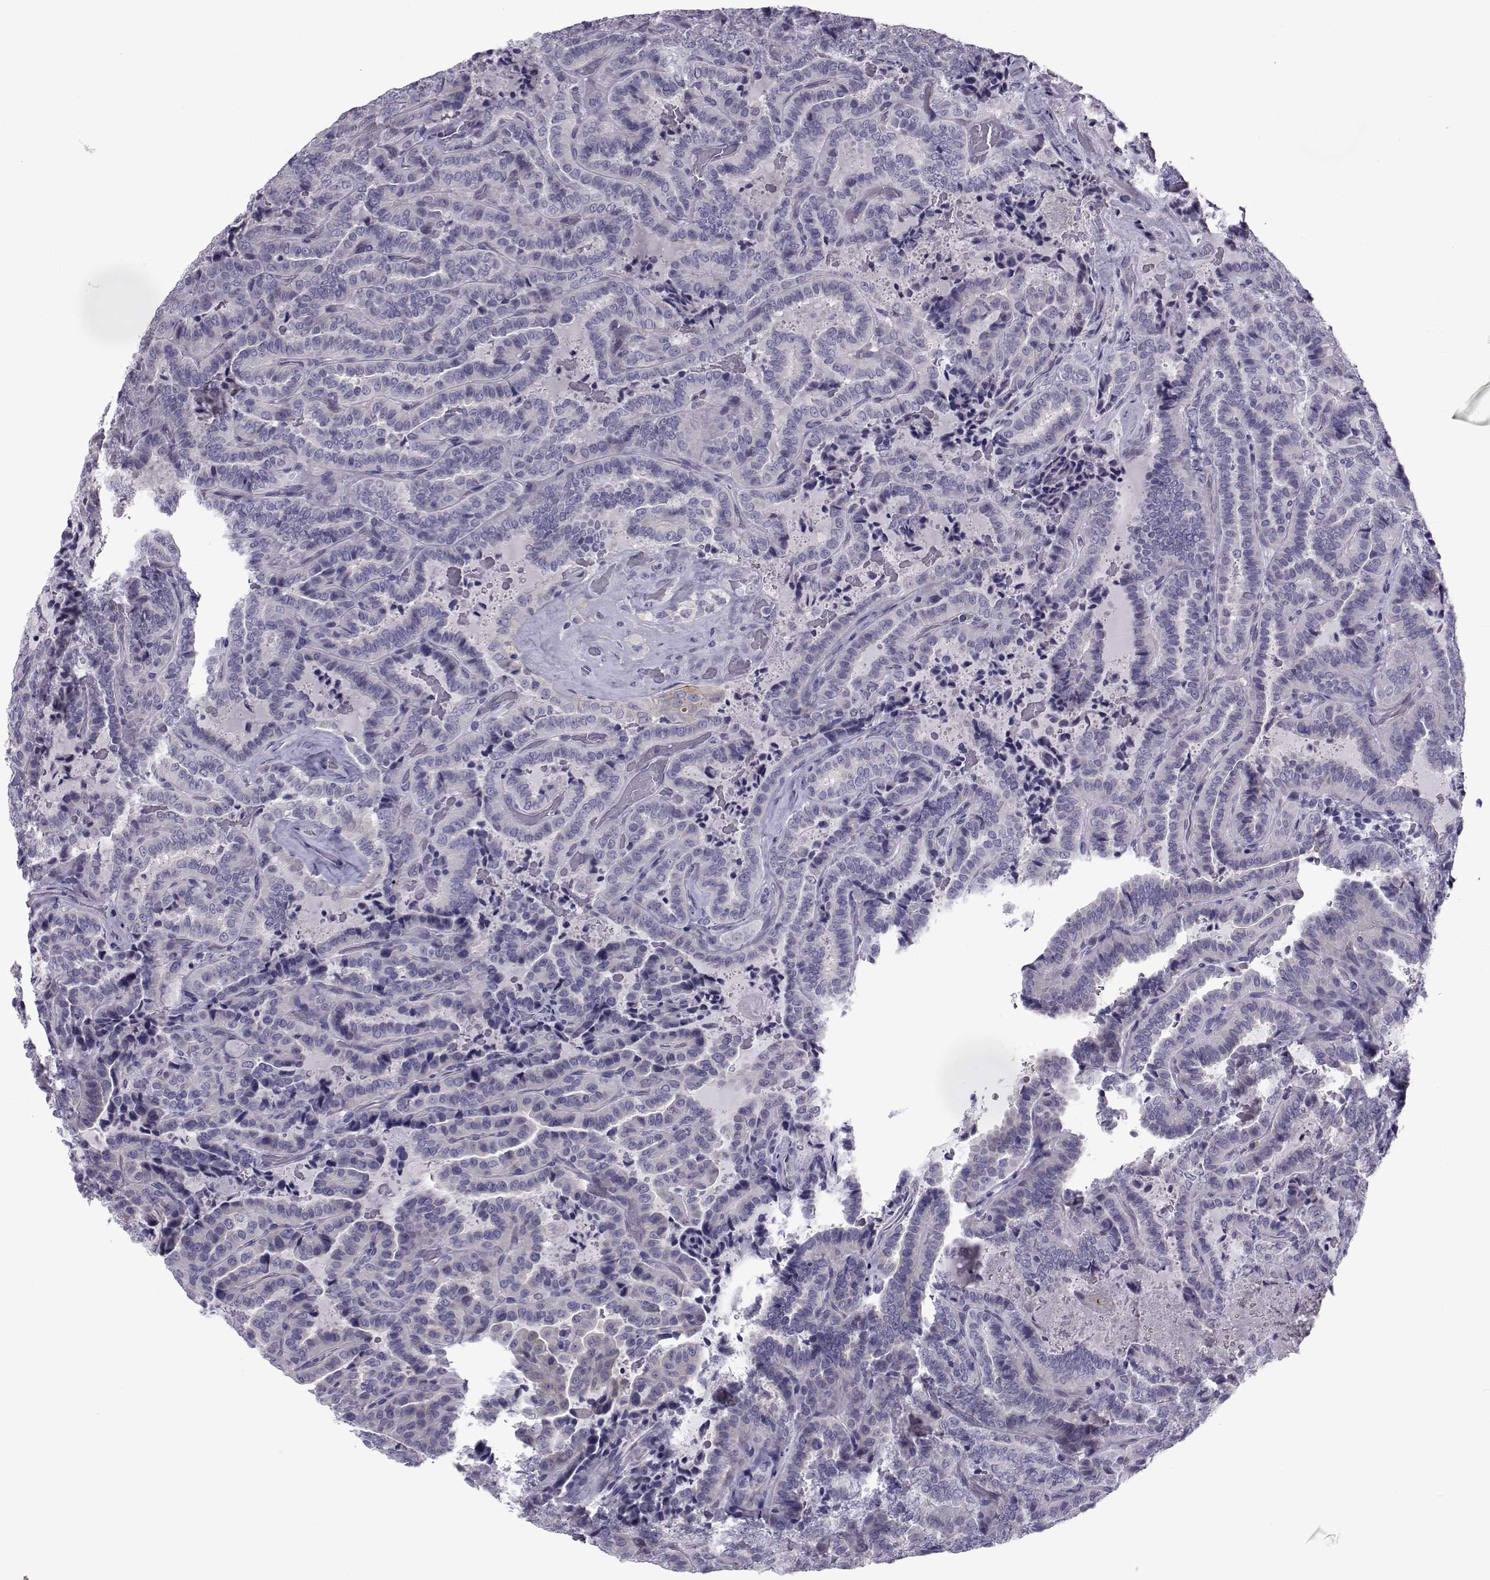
{"staining": {"intensity": "negative", "quantity": "none", "location": "none"}, "tissue": "thyroid cancer", "cell_type": "Tumor cells", "image_type": "cancer", "snomed": [{"axis": "morphology", "description": "Papillary adenocarcinoma, NOS"}, {"axis": "topography", "description": "Thyroid gland"}], "caption": "Thyroid cancer was stained to show a protein in brown. There is no significant expression in tumor cells.", "gene": "COL22A1", "patient": {"sex": "female", "age": 39}}